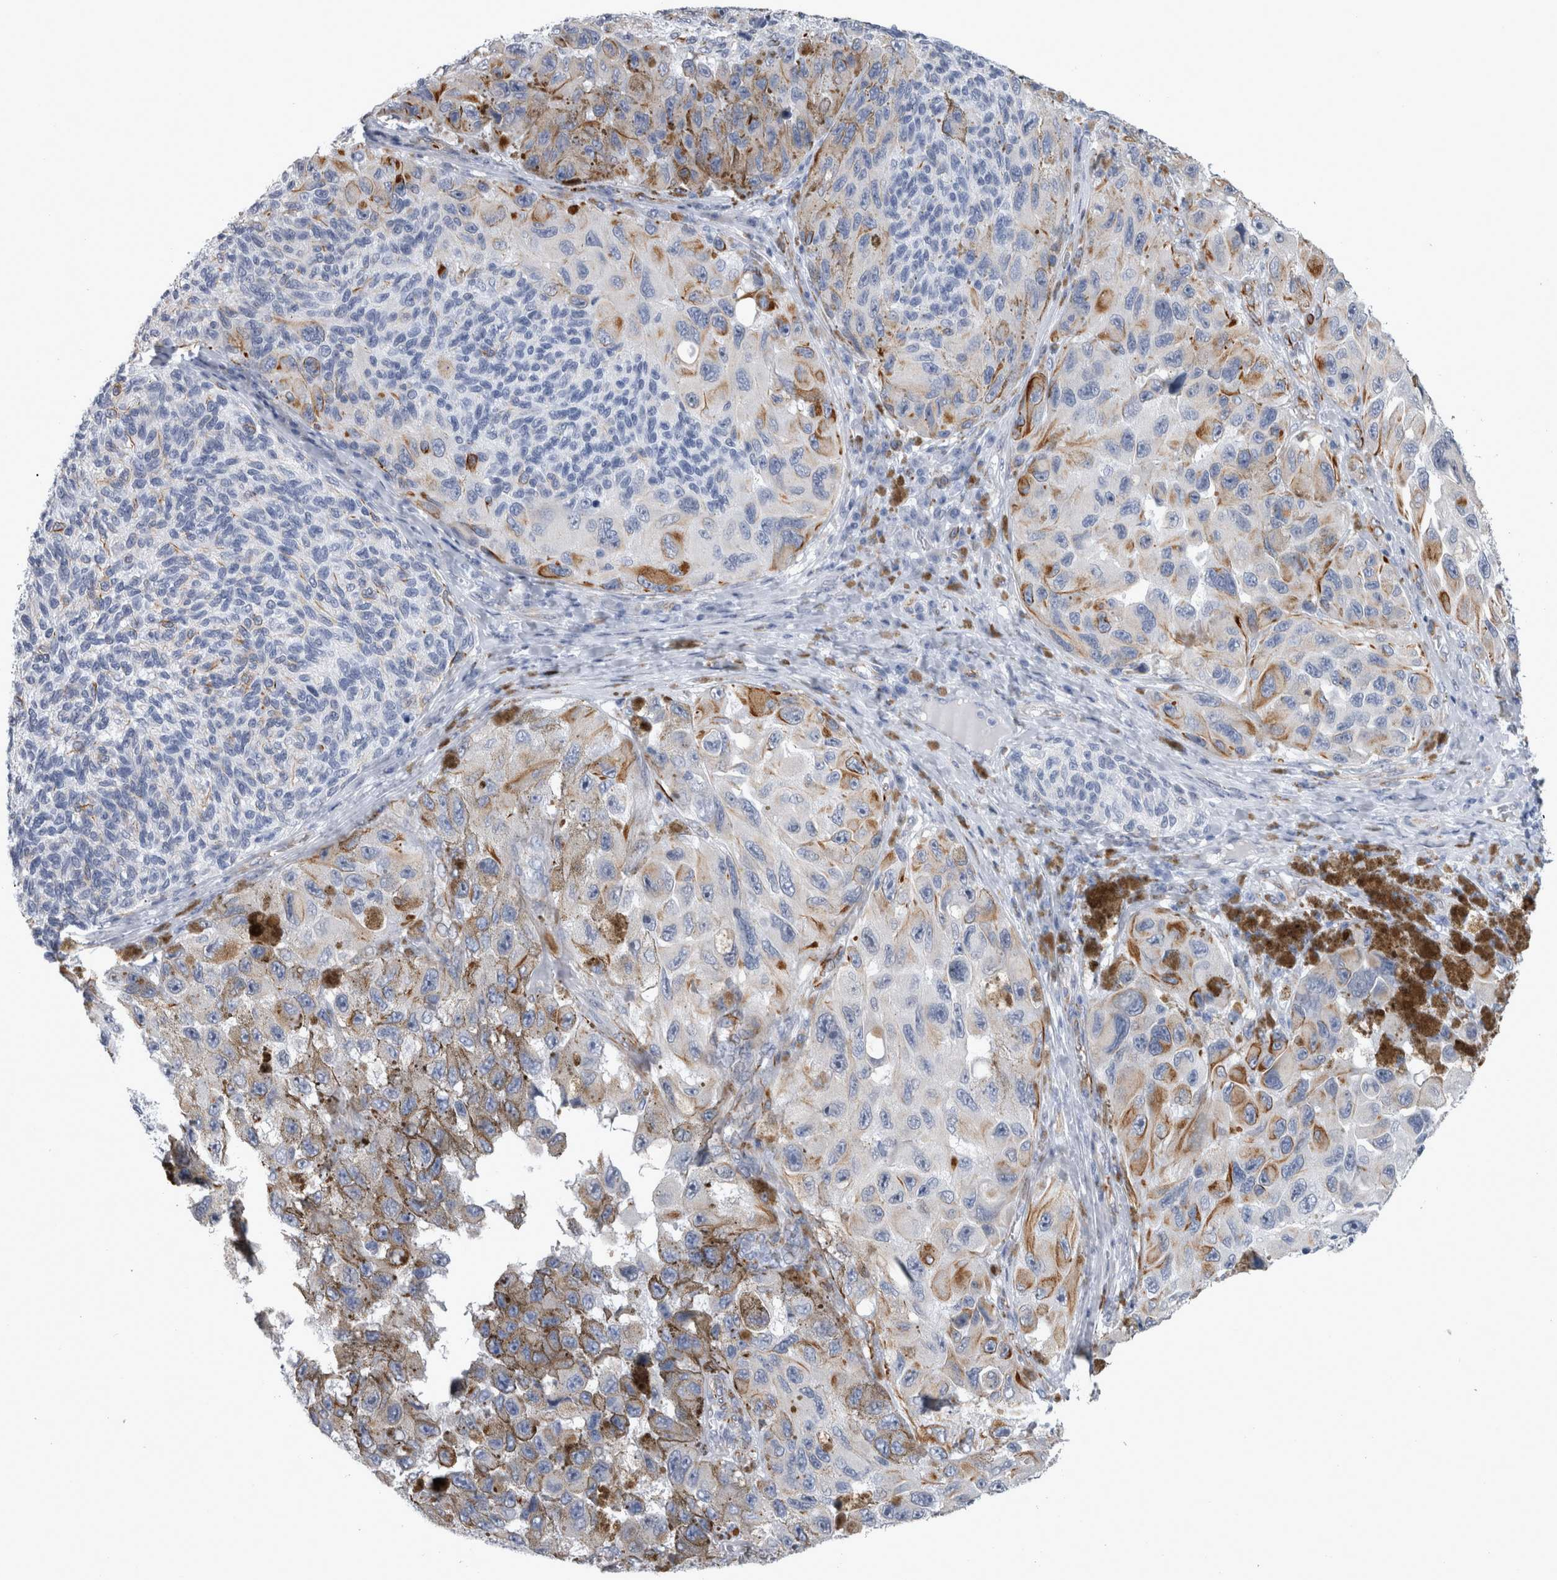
{"staining": {"intensity": "moderate", "quantity": "<25%", "location": "cytoplasmic/membranous"}, "tissue": "melanoma", "cell_type": "Tumor cells", "image_type": "cancer", "snomed": [{"axis": "morphology", "description": "Malignant melanoma, NOS"}, {"axis": "topography", "description": "Skin"}], "caption": "Malignant melanoma stained with DAB immunohistochemistry displays low levels of moderate cytoplasmic/membranous expression in approximately <25% of tumor cells. (Brightfield microscopy of DAB IHC at high magnification).", "gene": "VWDE", "patient": {"sex": "female", "age": 73}}